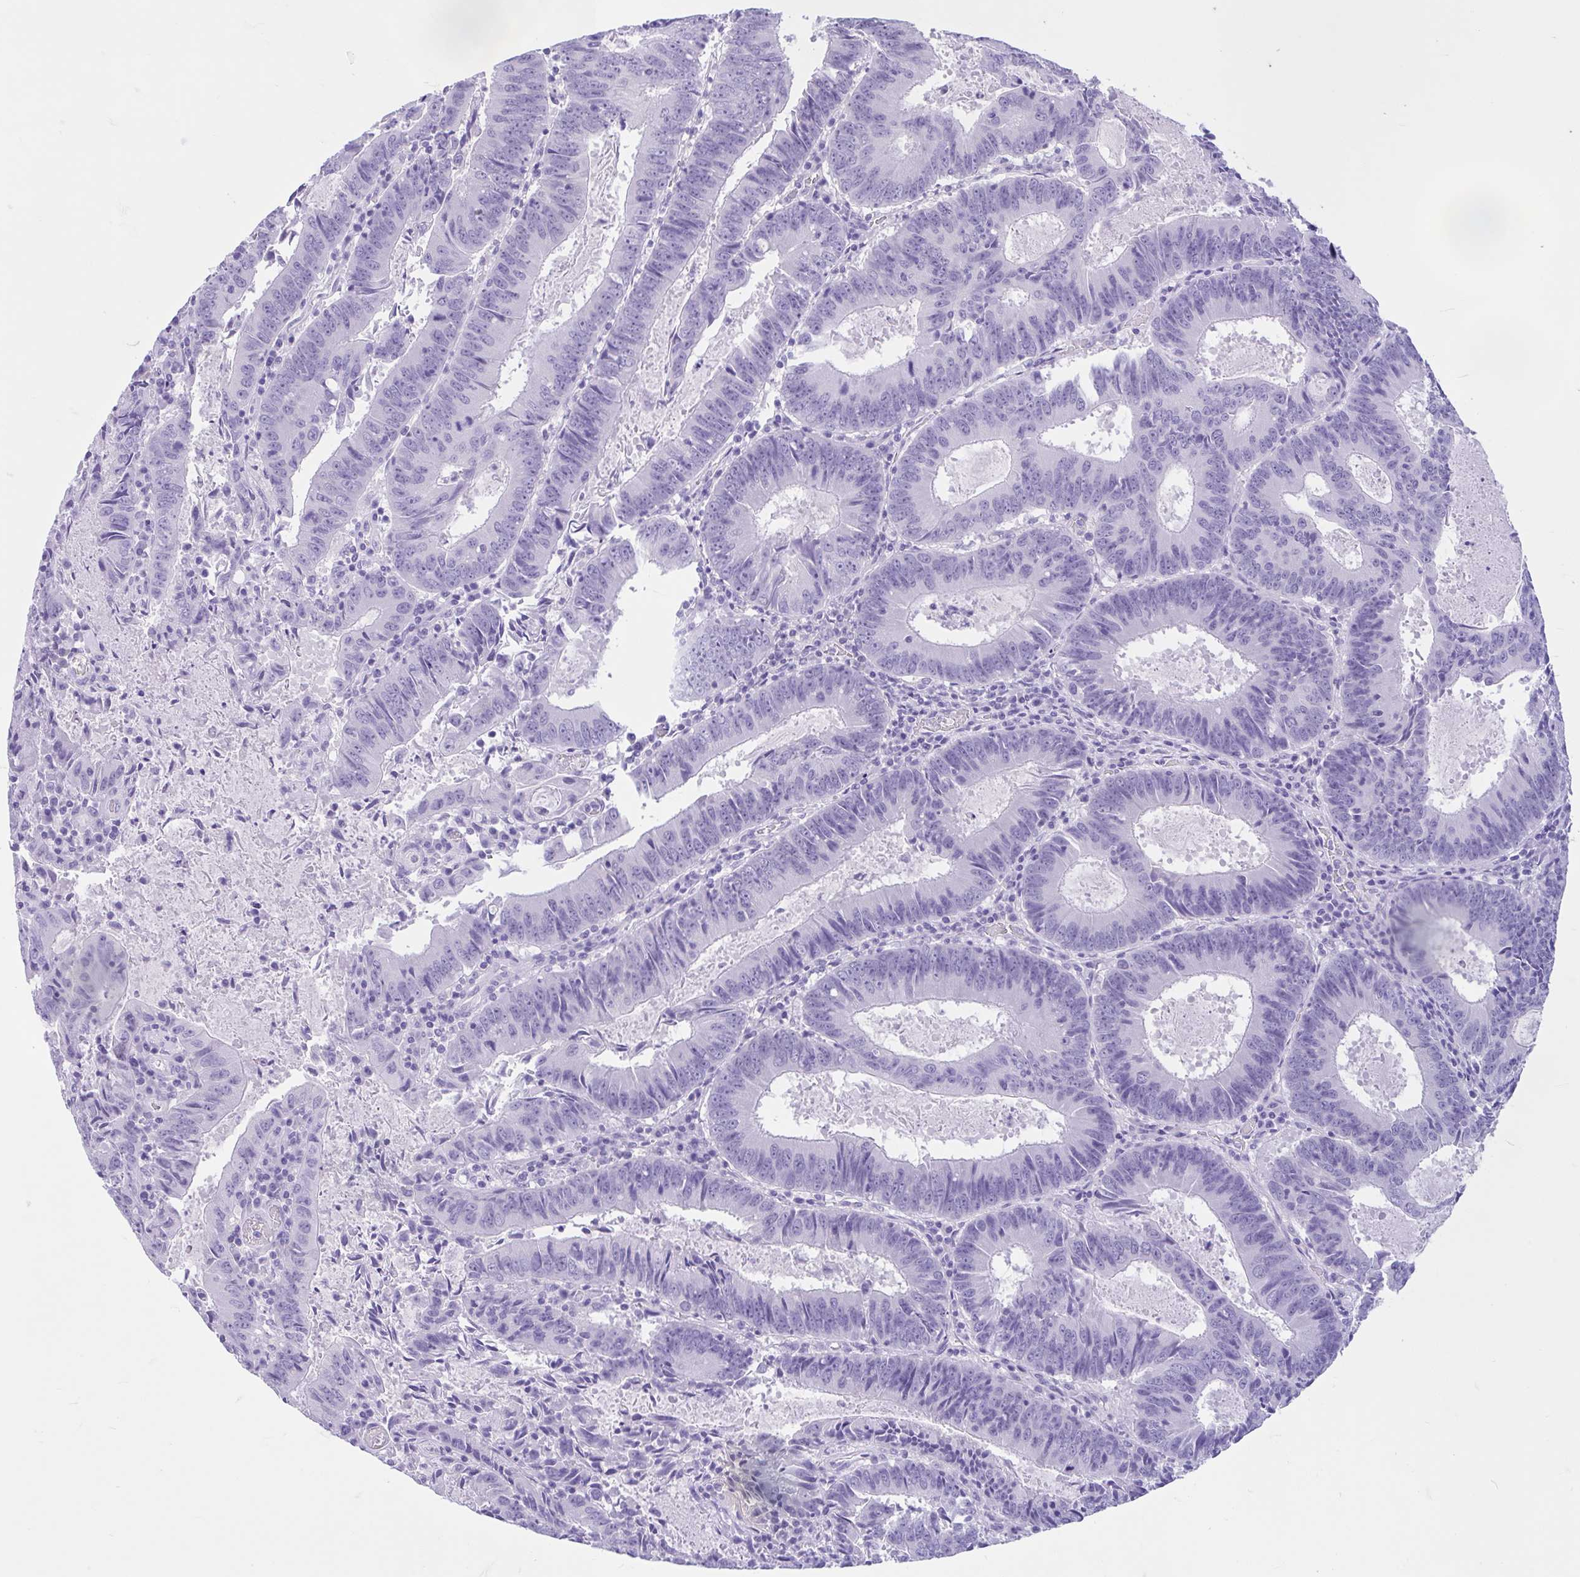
{"staining": {"intensity": "negative", "quantity": "none", "location": "none"}, "tissue": "colorectal cancer", "cell_type": "Tumor cells", "image_type": "cancer", "snomed": [{"axis": "morphology", "description": "Adenocarcinoma, NOS"}, {"axis": "topography", "description": "Colon"}], "caption": "Immunohistochemistry (IHC) of colorectal cancer reveals no staining in tumor cells.", "gene": "ZNF319", "patient": {"sex": "male", "age": 67}}